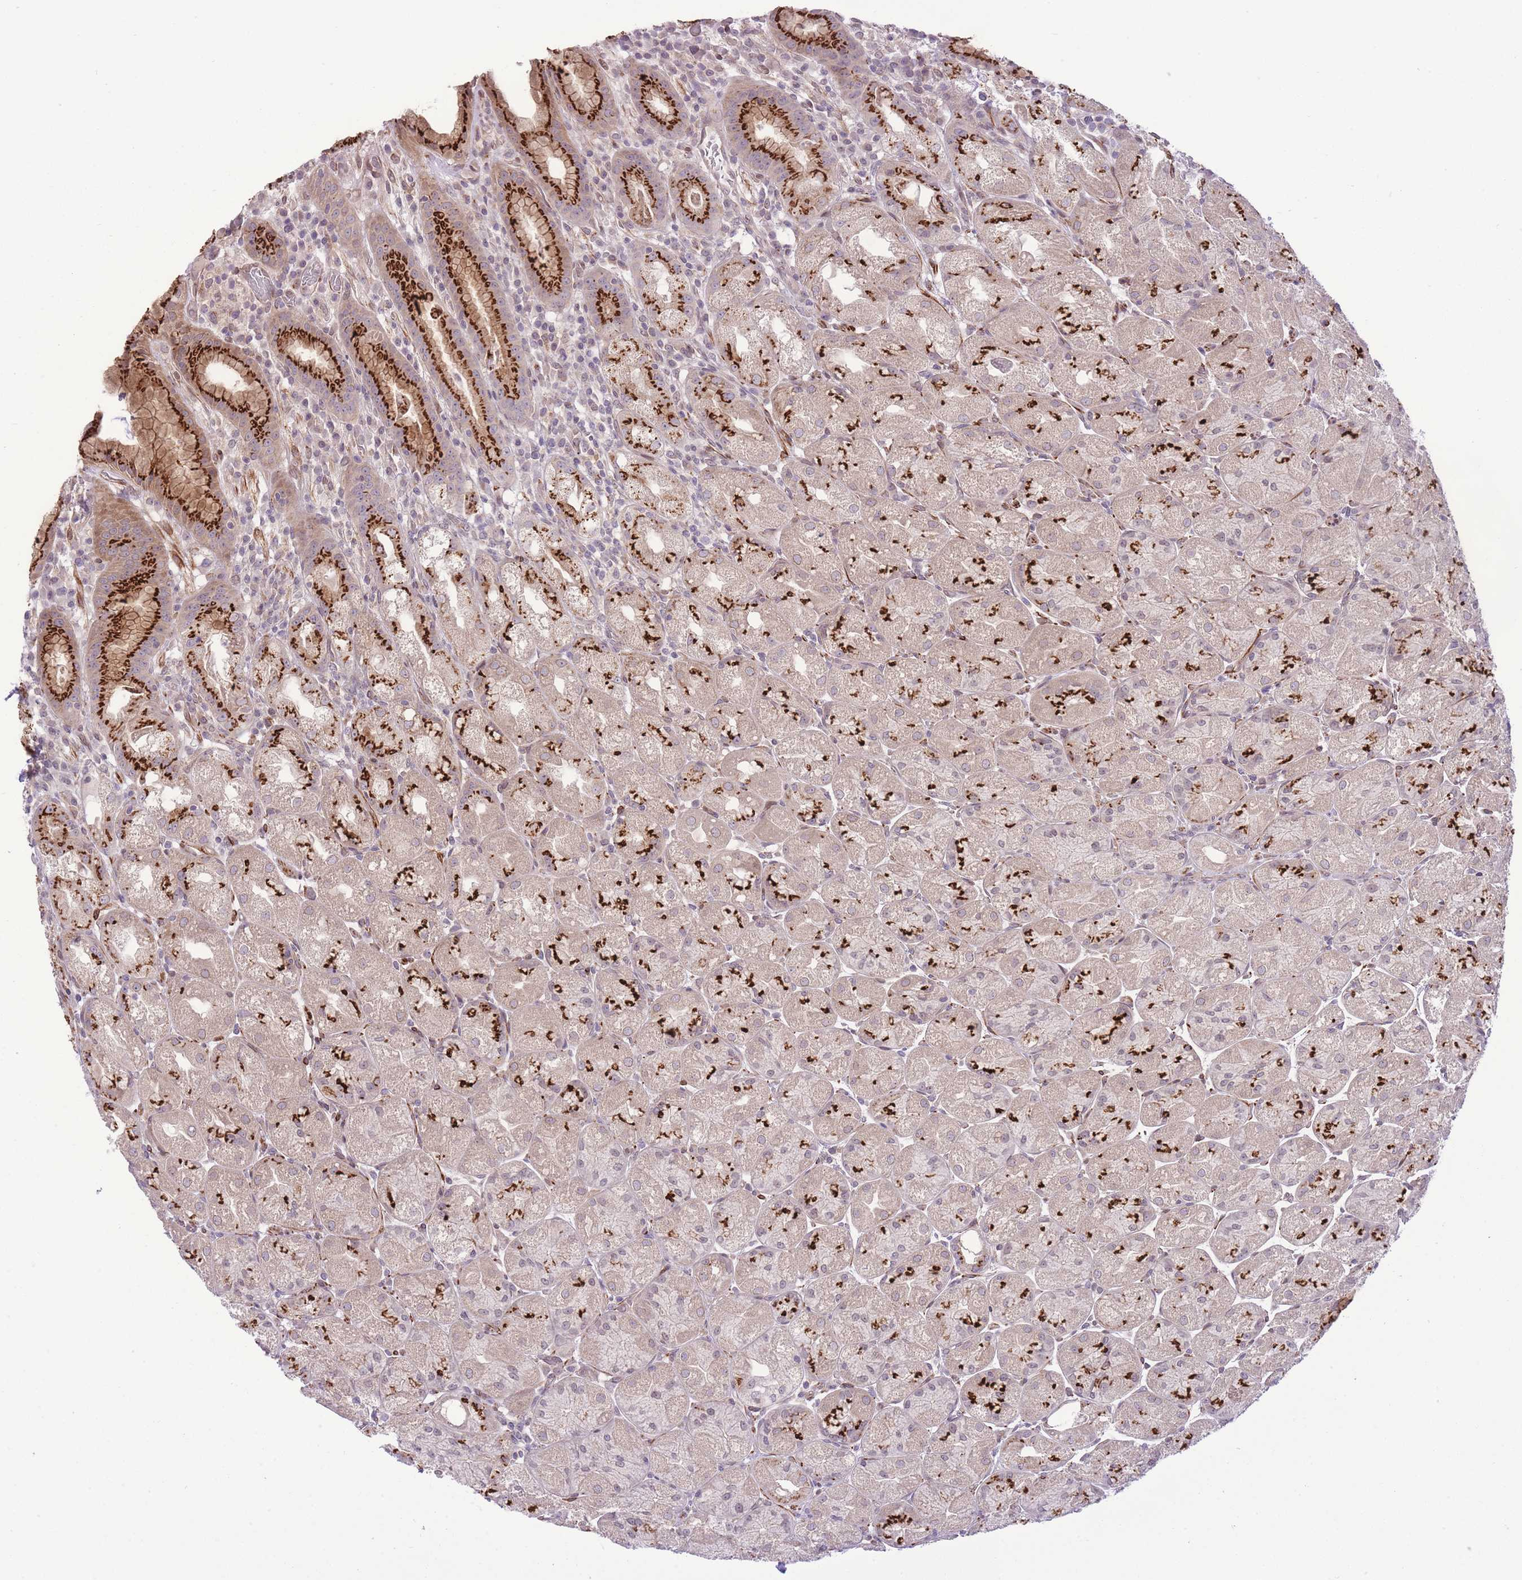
{"staining": {"intensity": "strong", "quantity": "25%-75%", "location": "cytoplasmic/membranous"}, "tissue": "stomach", "cell_type": "Glandular cells", "image_type": "normal", "snomed": [{"axis": "morphology", "description": "Normal tissue, NOS"}, {"axis": "topography", "description": "Stomach, upper"}], "caption": "Strong cytoplasmic/membranous expression for a protein is identified in about 25%-75% of glandular cells of normal stomach using IHC.", "gene": "ZBED5", "patient": {"sex": "male", "age": 52}}